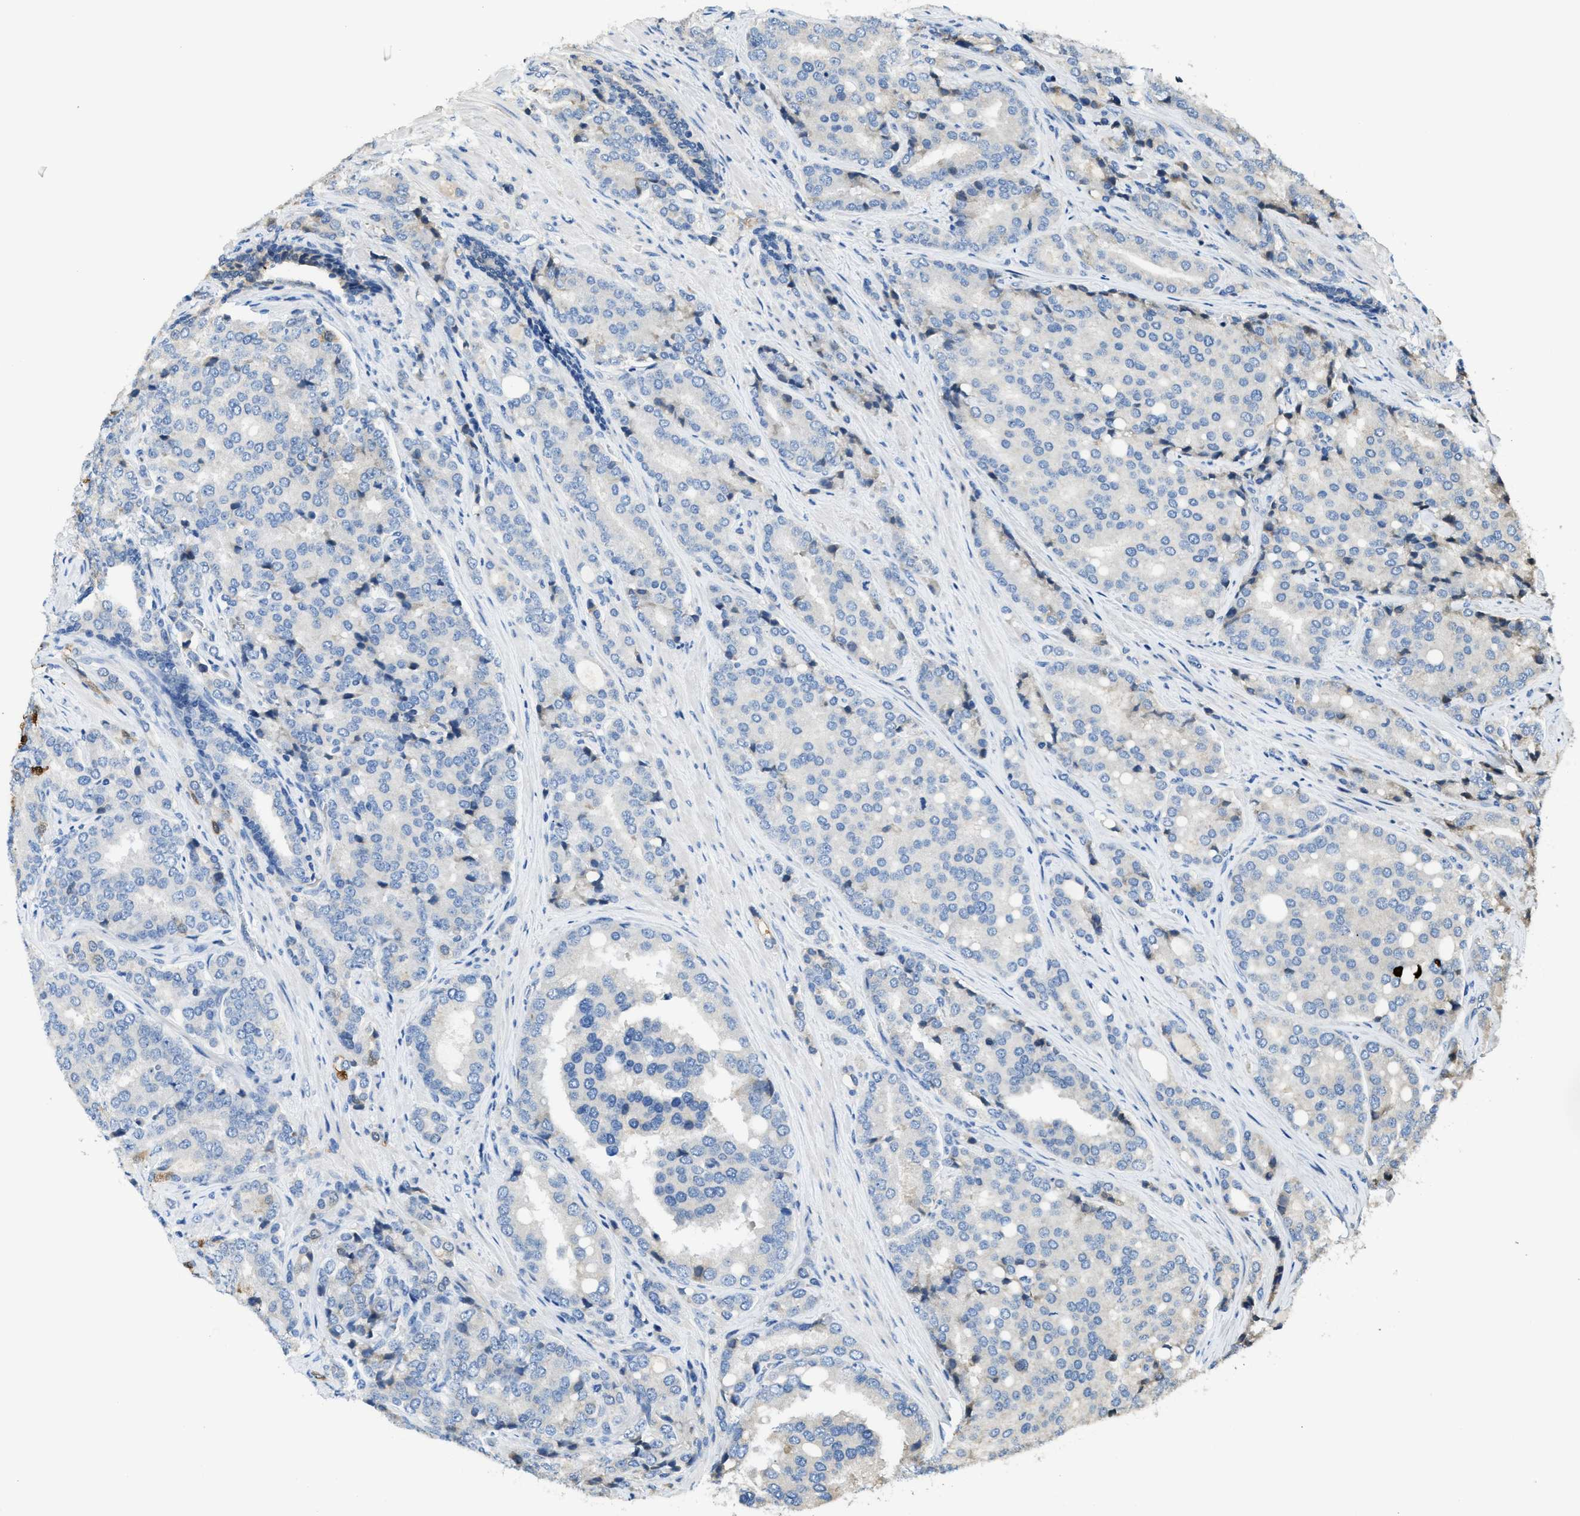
{"staining": {"intensity": "negative", "quantity": "none", "location": "none"}, "tissue": "prostate cancer", "cell_type": "Tumor cells", "image_type": "cancer", "snomed": [{"axis": "morphology", "description": "Adenocarcinoma, High grade"}, {"axis": "topography", "description": "Prostate"}], "caption": "This is an IHC micrograph of prostate cancer (adenocarcinoma (high-grade)). There is no expression in tumor cells.", "gene": "RIPK2", "patient": {"sex": "male", "age": 50}}